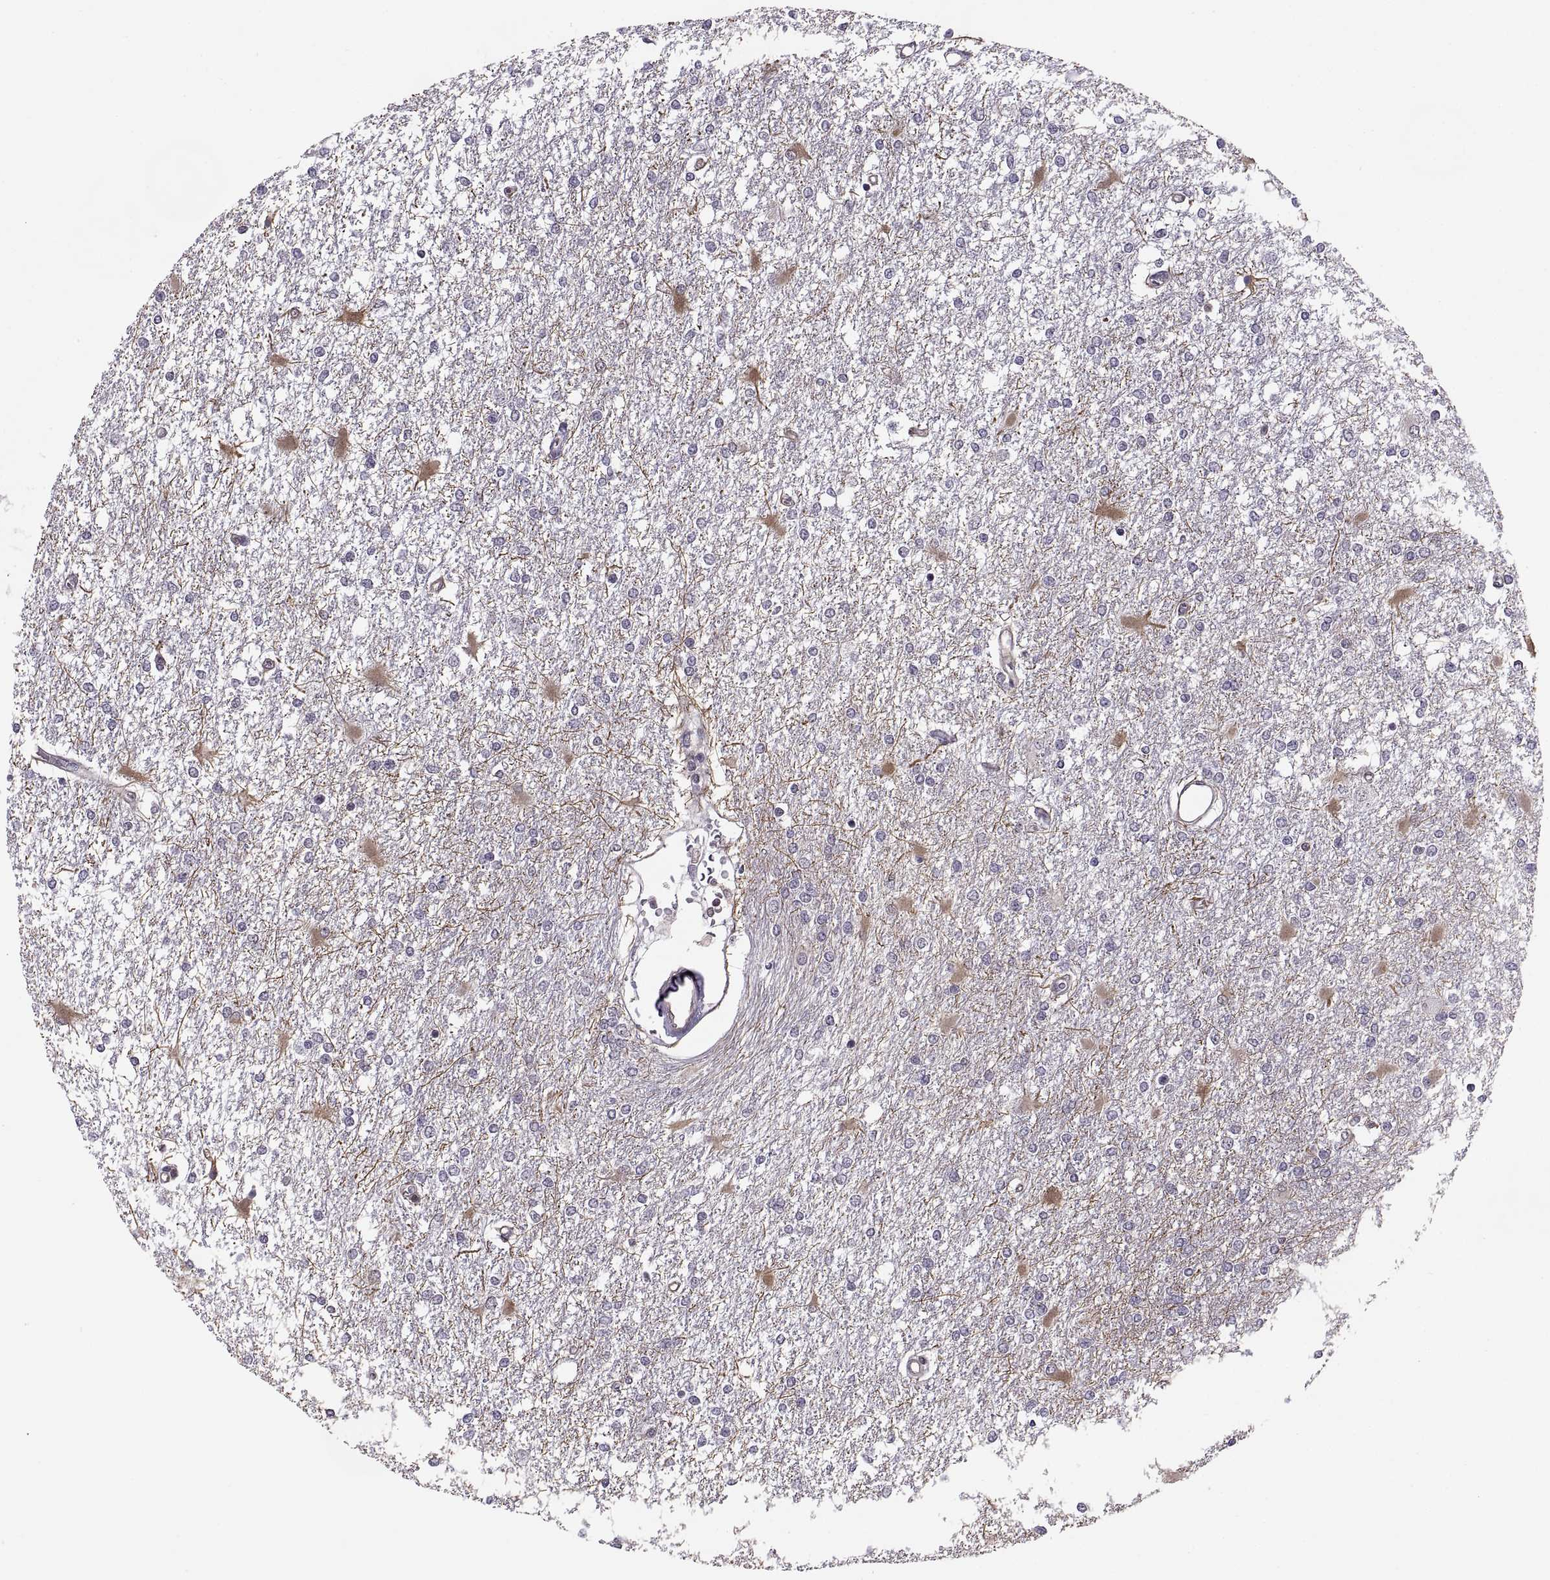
{"staining": {"intensity": "negative", "quantity": "none", "location": "none"}, "tissue": "glioma", "cell_type": "Tumor cells", "image_type": "cancer", "snomed": [{"axis": "morphology", "description": "Glioma, malignant, High grade"}, {"axis": "topography", "description": "Cerebral cortex"}], "caption": "DAB immunohistochemical staining of human glioma displays no significant positivity in tumor cells.", "gene": "LUZP2", "patient": {"sex": "male", "age": 79}}